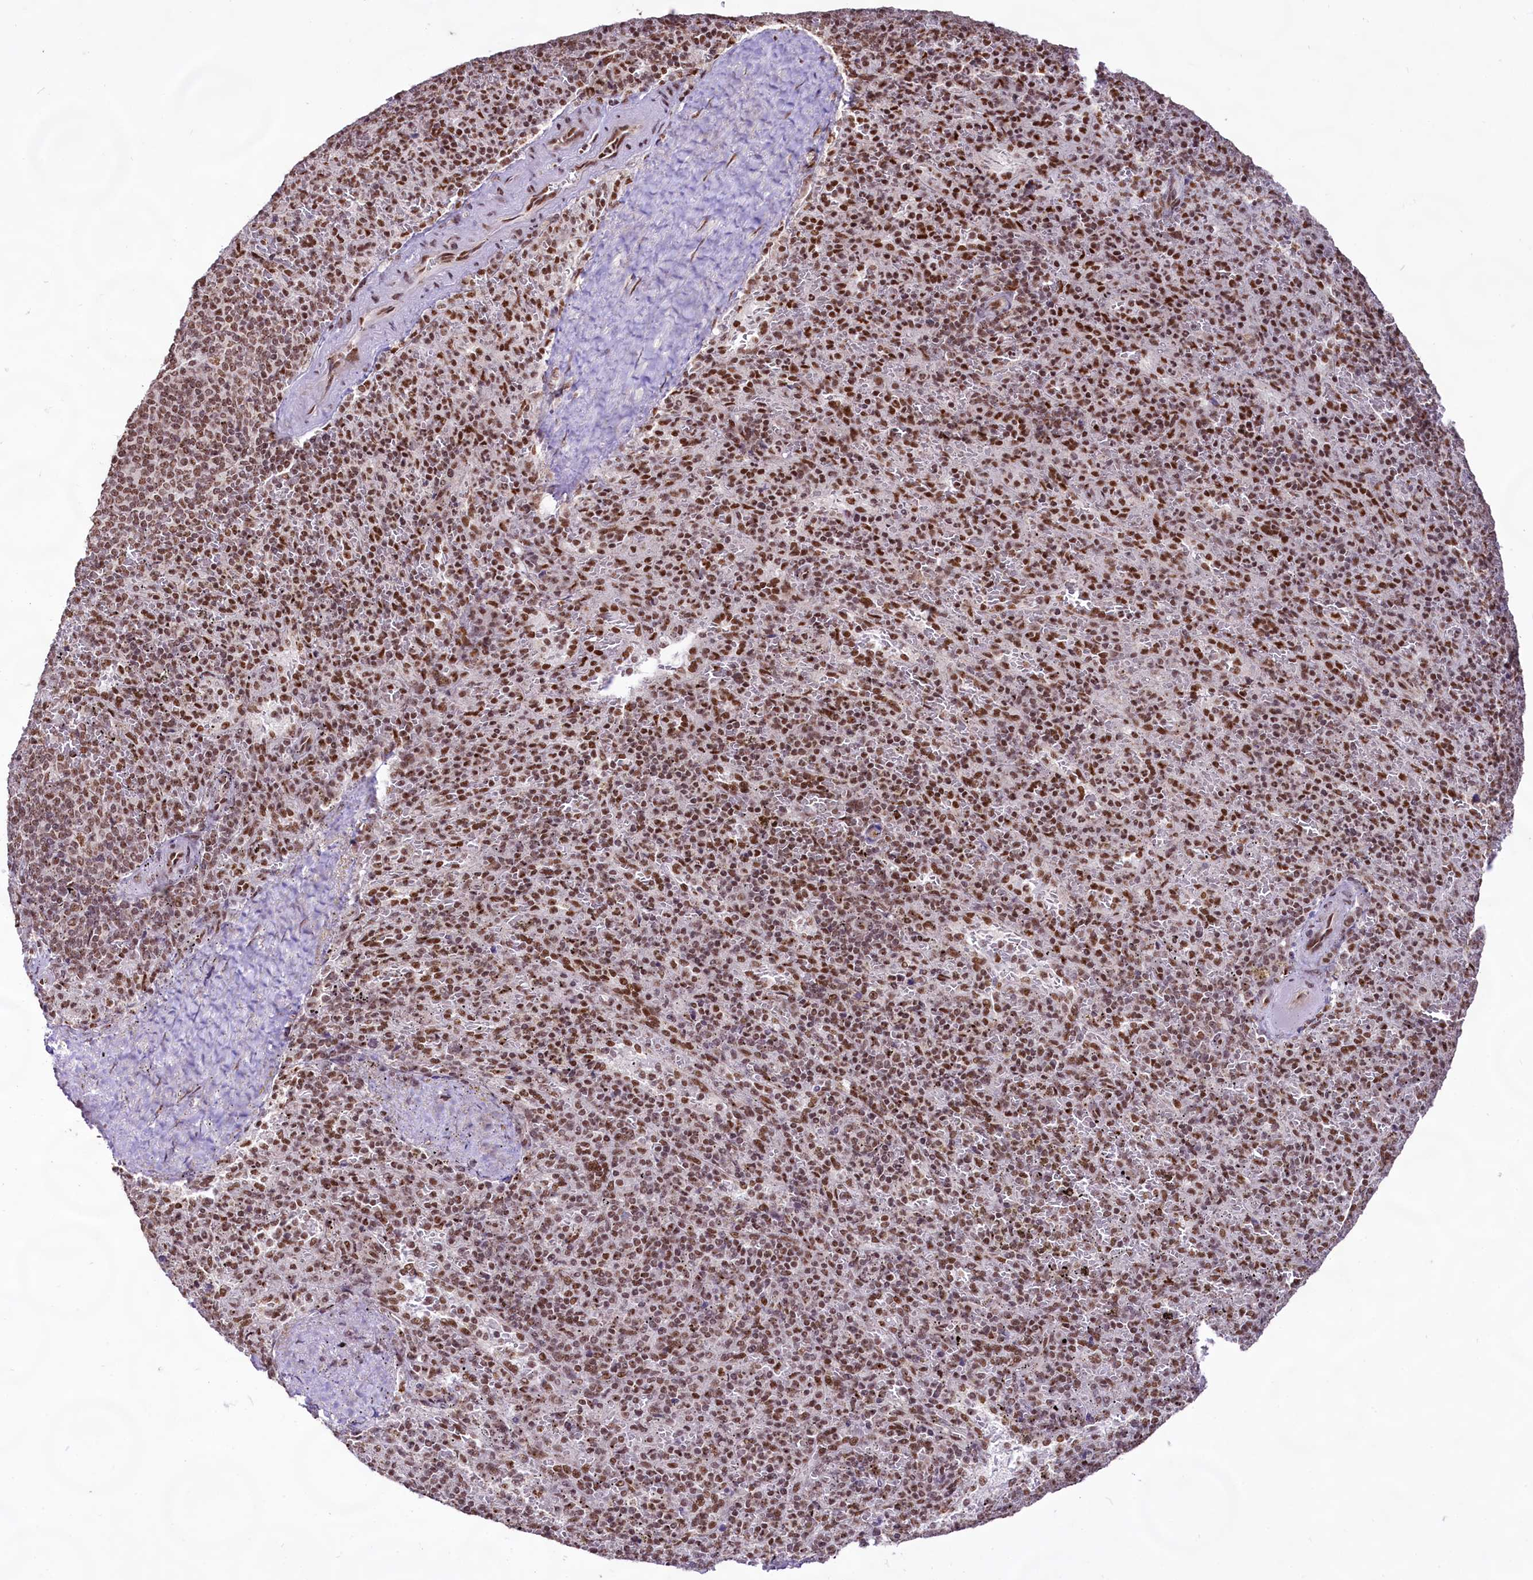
{"staining": {"intensity": "strong", "quantity": ">75%", "location": "nuclear"}, "tissue": "spleen", "cell_type": "Cells in red pulp", "image_type": "normal", "snomed": [{"axis": "morphology", "description": "Normal tissue, NOS"}, {"axis": "topography", "description": "Spleen"}], "caption": "Spleen stained with immunohistochemistry exhibits strong nuclear positivity in about >75% of cells in red pulp.", "gene": "HIRA", "patient": {"sex": "male", "age": 82}}